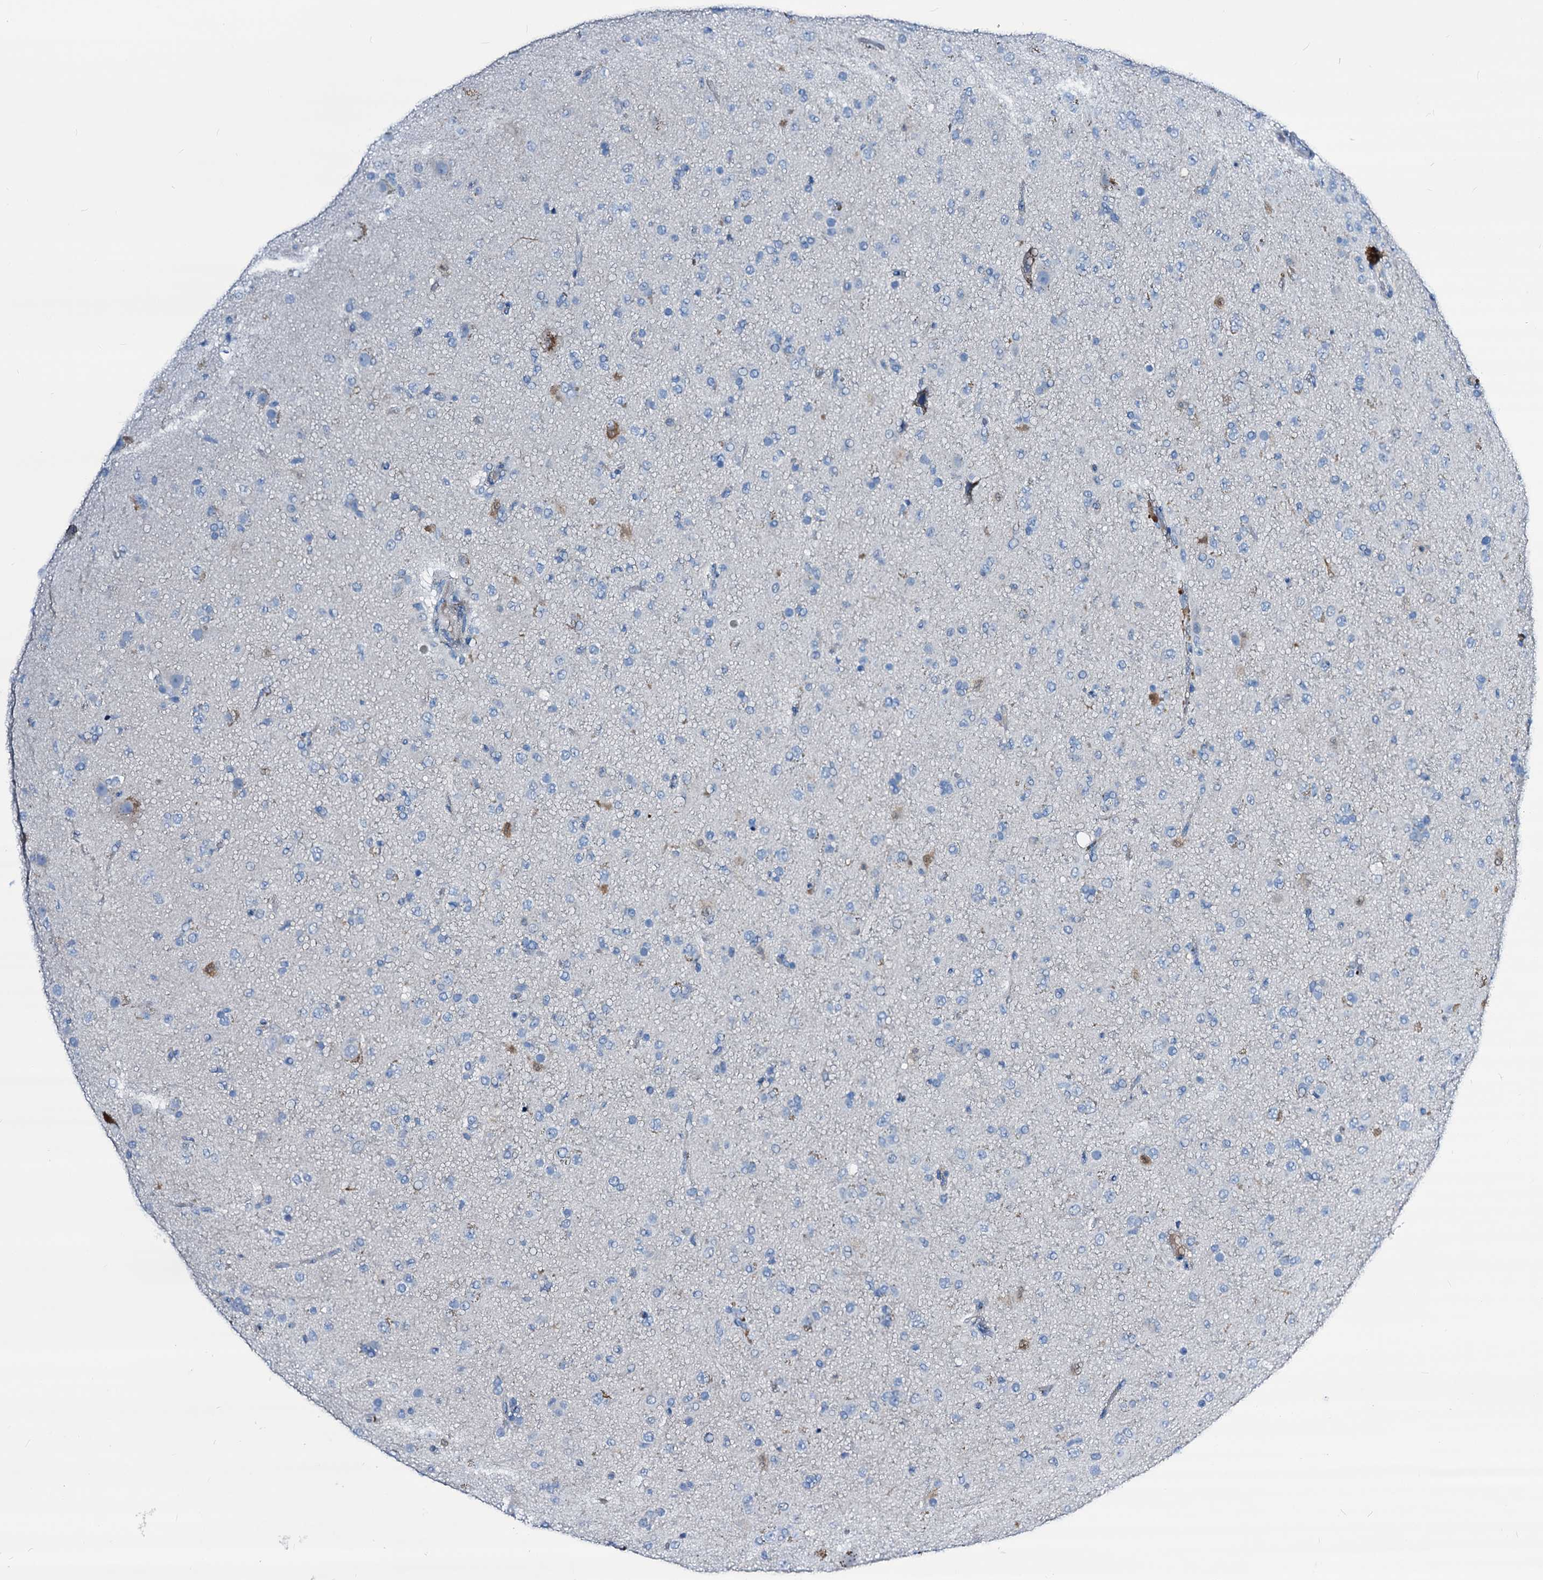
{"staining": {"intensity": "negative", "quantity": "none", "location": "none"}, "tissue": "glioma", "cell_type": "Tumor cells", "image_type": "cancer", "snomed": [{"axis": "morphology", "description": "Glioma, malignant, Low grade"}, {"axis": "topography", "description": "Brain"}], "caption": "Immunohistochemistry (IHC) image of neoplastic tissue: malignant low-grade glioma stained with DAB (3,3'-diaminobenzidine) displays no significant protein staining in tumor cells. (DAB (3,3'-diaminobenzidine) immunohistochemistry, high magnification).", "gene": "DYDC2", "patient": {"sex": "male", "age": 65}}